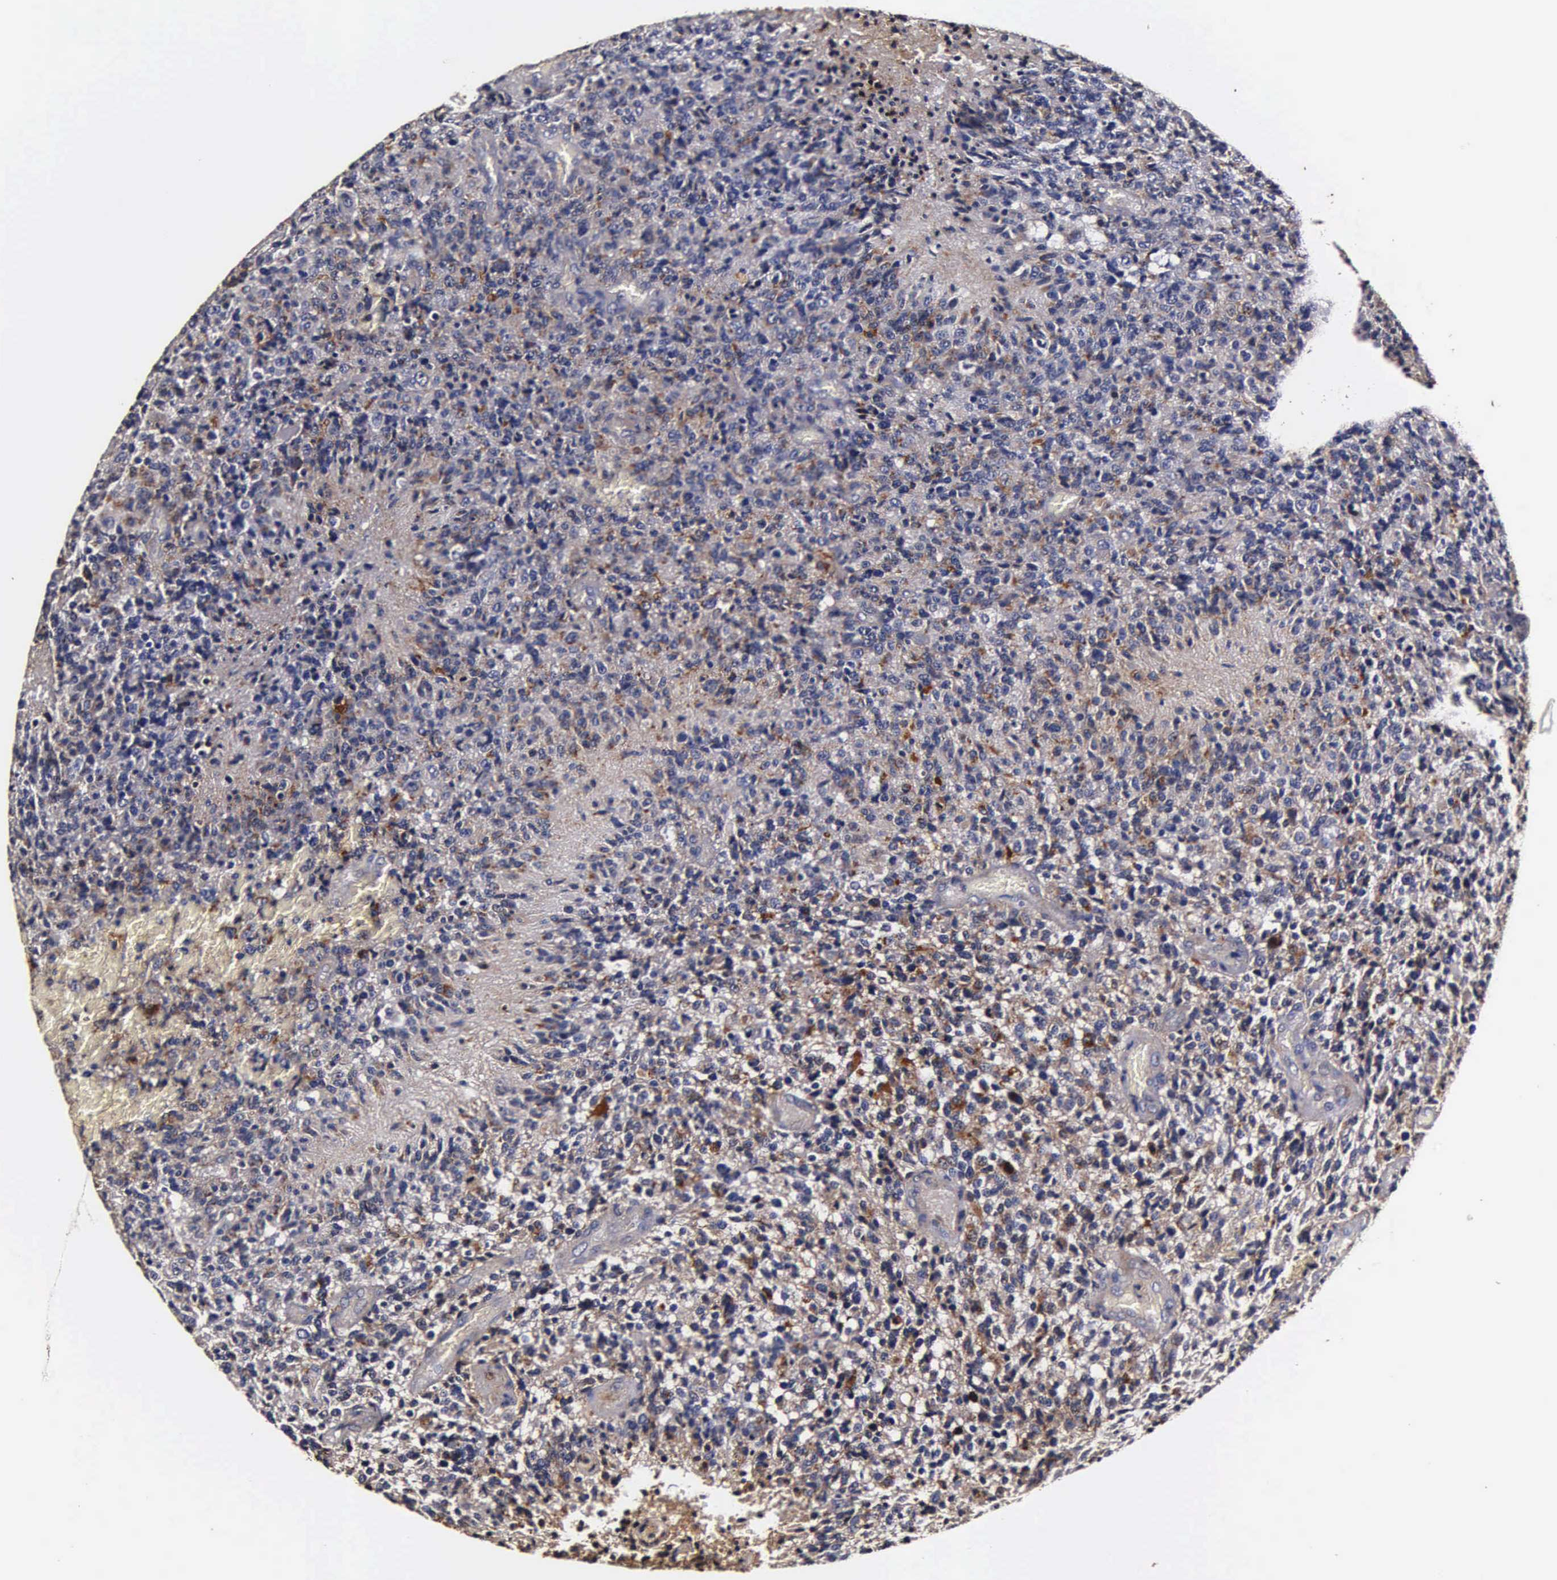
{"staining": {"intensity": "weak", "quantity": ">75%", "location": "cytoplasmic/membranous"}, "tissue": "glioma", "cell_type": "Tumor cells", "image_type": "cancer", "snomed": [{"axis": "morphology", "description": "Glioma, malignant, High grade"}, {"axis": "topography", "description": "Brain"}], "caption": "Tumor cells reveal low levels of weak cytoplasmic/membranous expression in approximately >75% of cells in human glioma. Nuclei are stained in blue.", "gene": "CST3", "patient": {"sex": "male", "age": 36}}